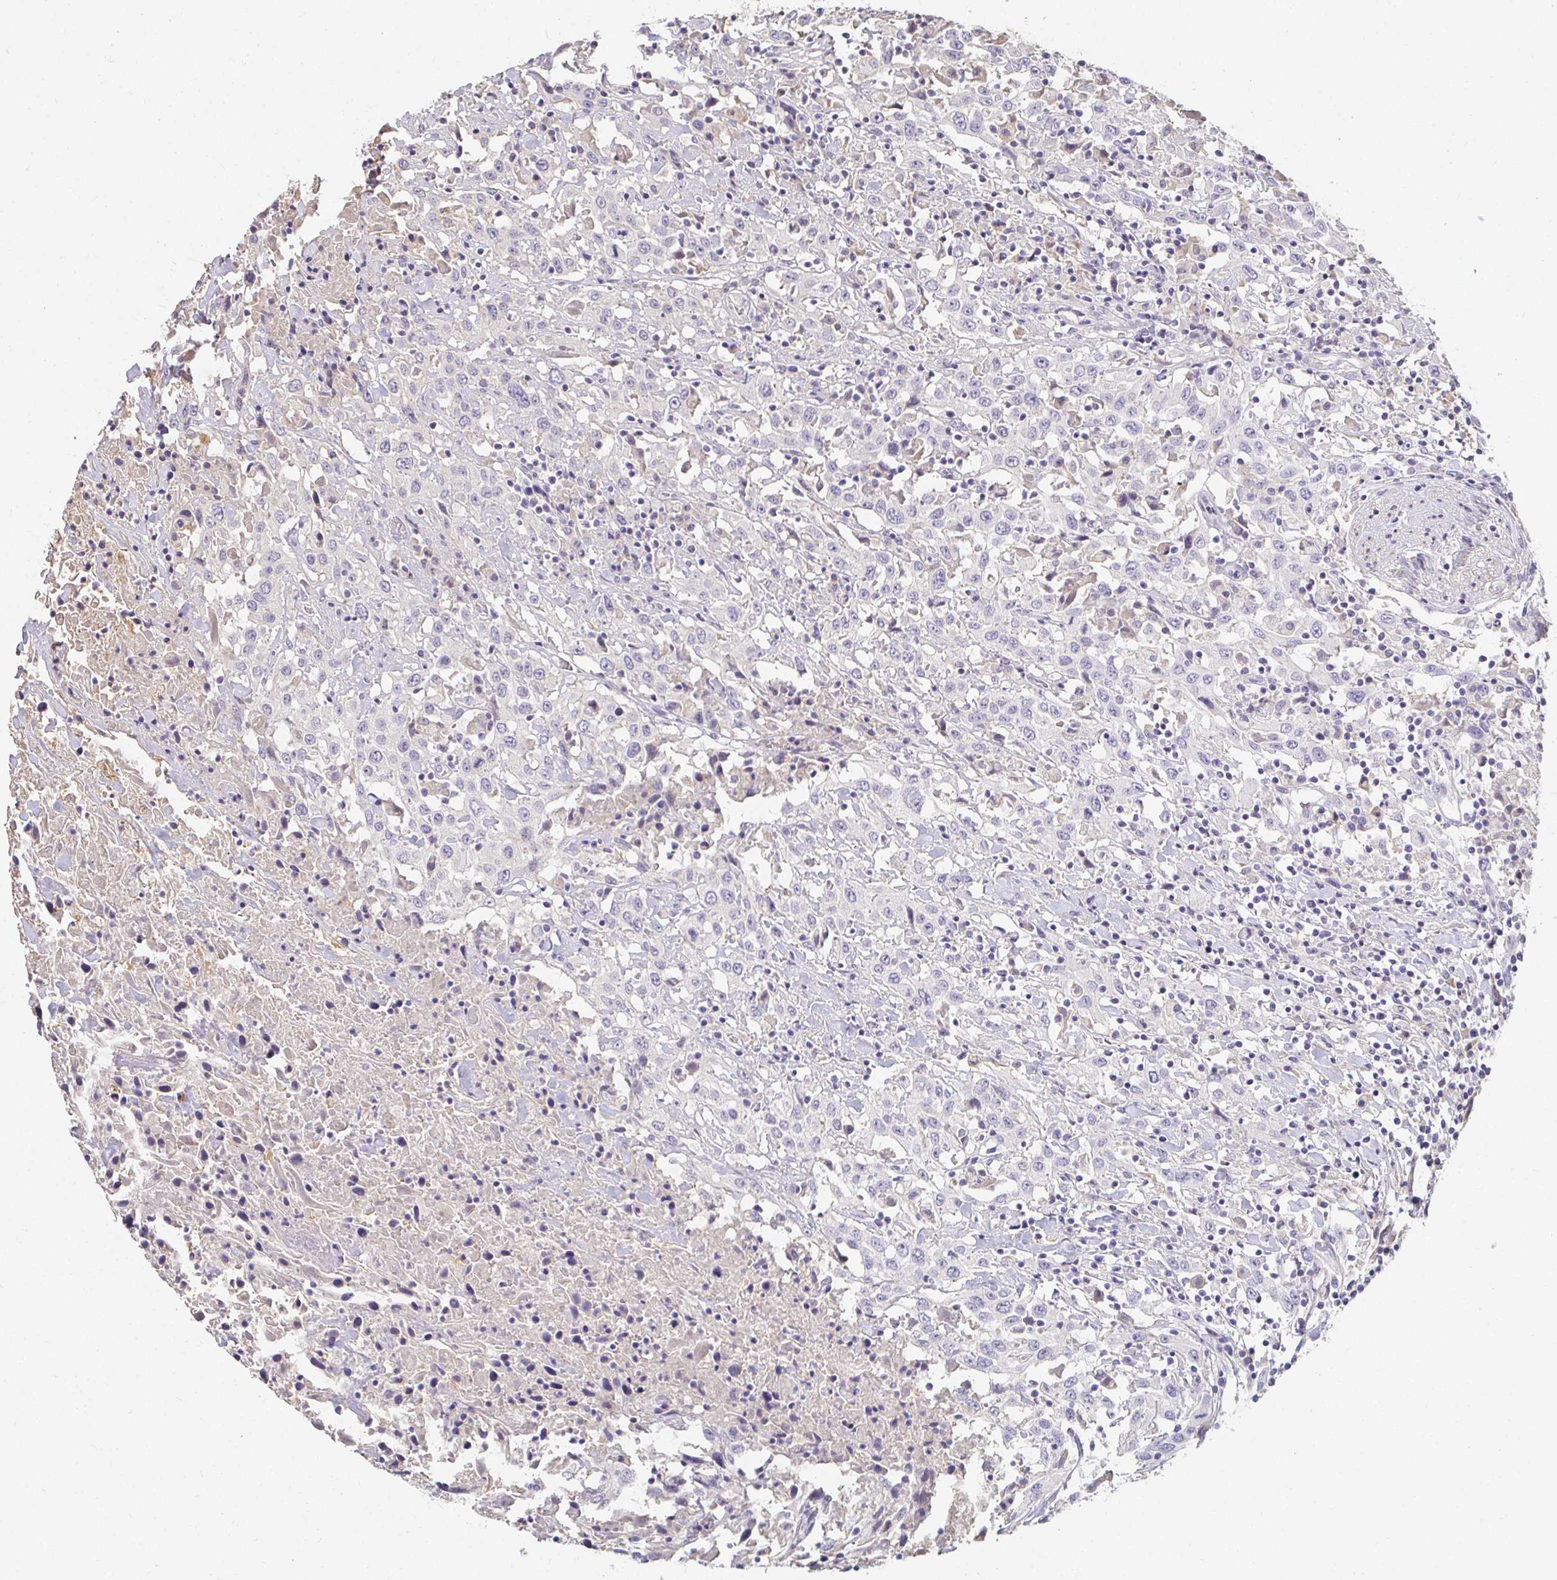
{"staining": {"intensity": "negative", "quantity": "none", "location": "none"}, "tissue": "urothelial cancer", "cell_type": "Tumor cells", "image_type": "cancer", "snomed": [{"axis": "morphology", "description": "Urothelial carcinoma, High grade"}, {"axis": "topography", "description": "Urinary bladder"}], "caption": "DAB (3,3'-diaminobenzidine) immunohistochemical staining of human urothelial cancer displays no significant positivity in tumor cells. The staining was performed using DAB (3,3'-diaminobenzidine) to visualize the protein expression in brown, while the nuclei were stained in blue with hematoxylin (Magnification: 20x).", "gene": "LOXL4", "patient": {"sex": "male", "age": 61}}